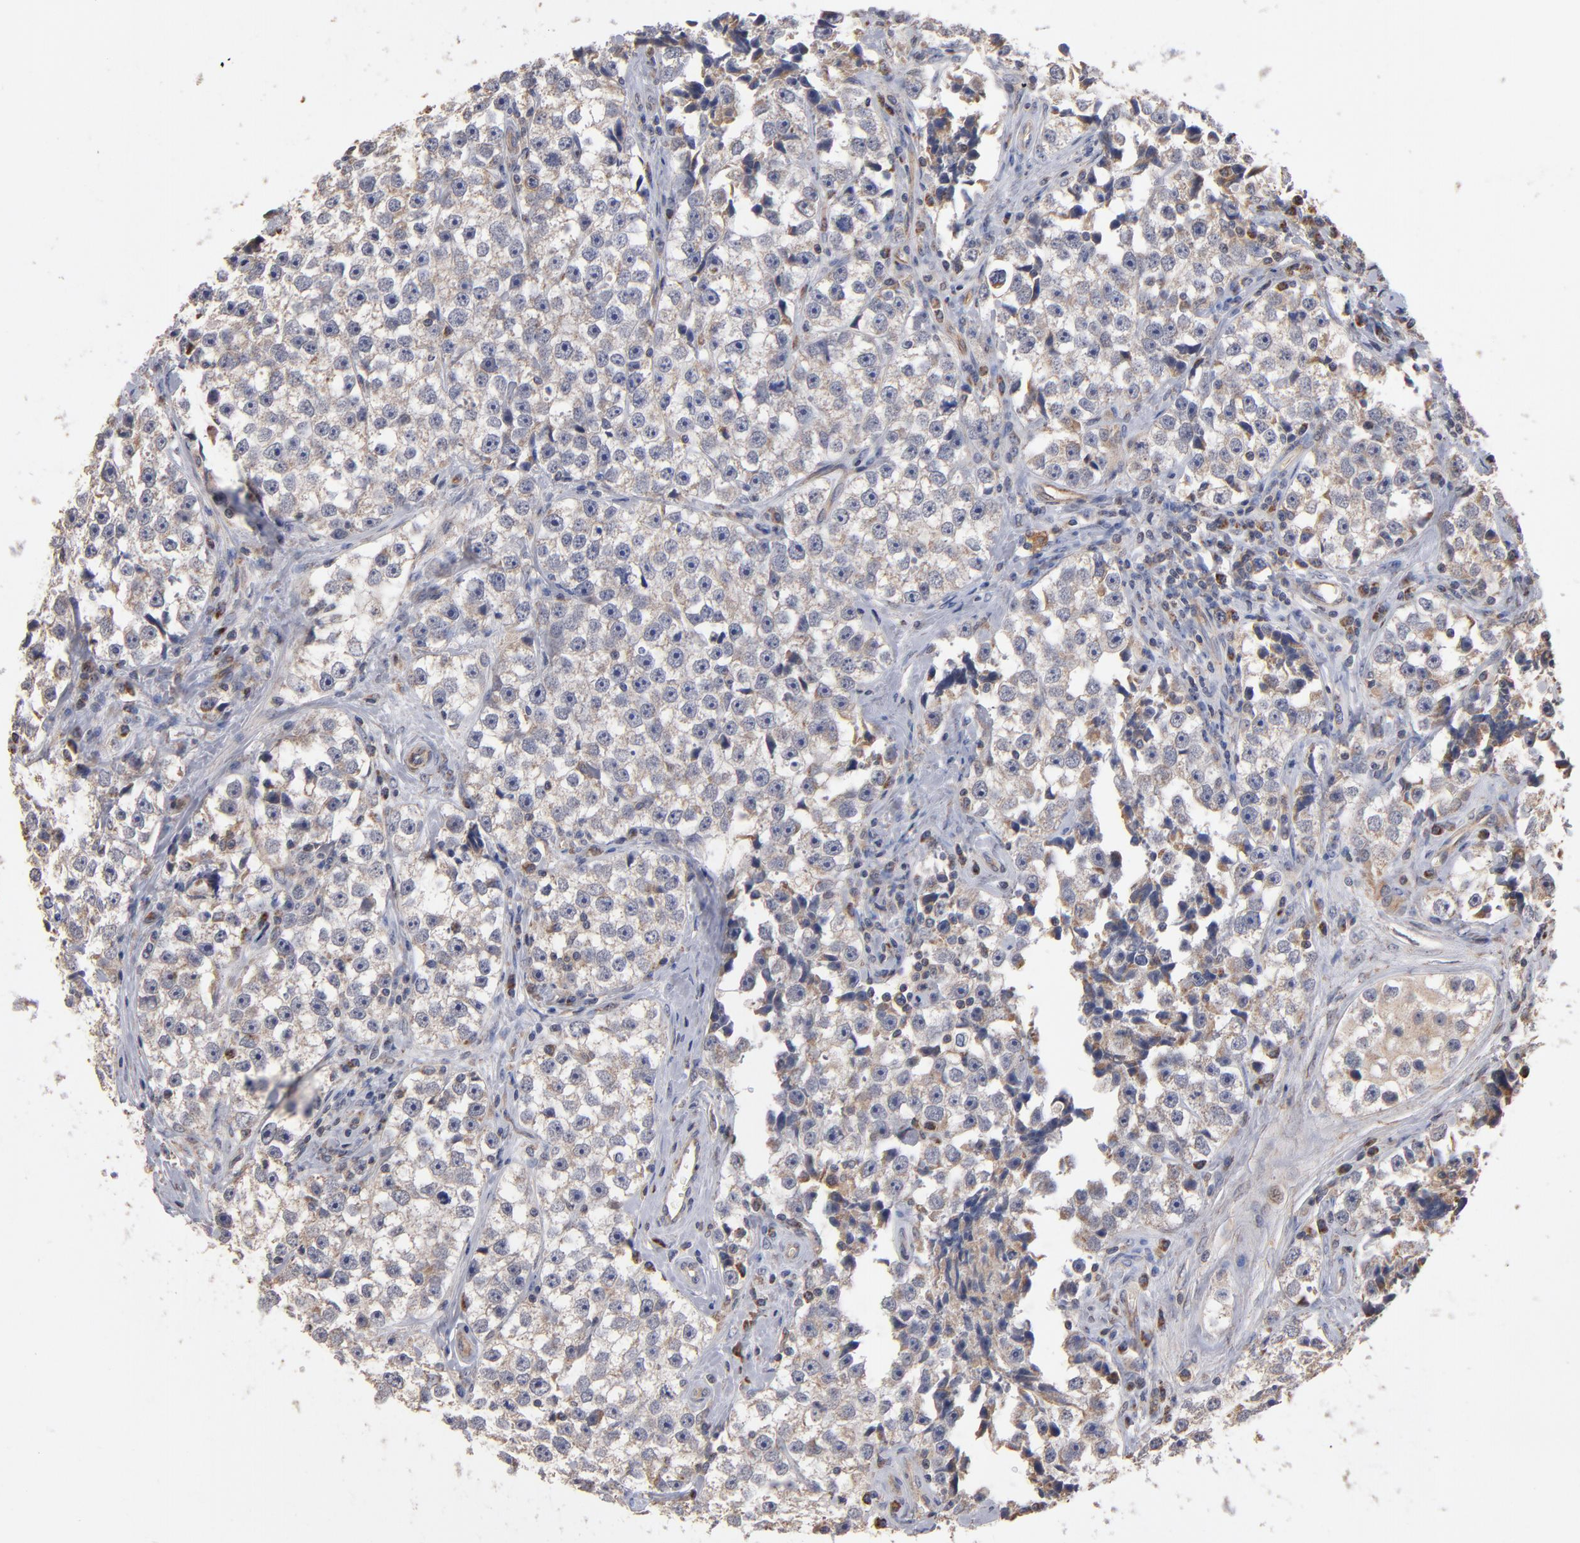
{"staining": {"intensity": "weak", "quantity": ">75%", "location": "cytoplasmic/membranous"}, "tissue": "testis cancer", "cell_type": "Tumor cells", "image_type": "cancer", "snomed": [{"axis": "morphology", "description": "Seminoma, NOS"}, {"axis": "topography", "description": "Testis"}], "caption": "This image reveals IHC staining of testis seminoma, with low weak cytoplasmic/membranous expression in about >75% of tumor cells.", "gene": "MIPOL1", "patient": {"sex": "male", "age": 32}}